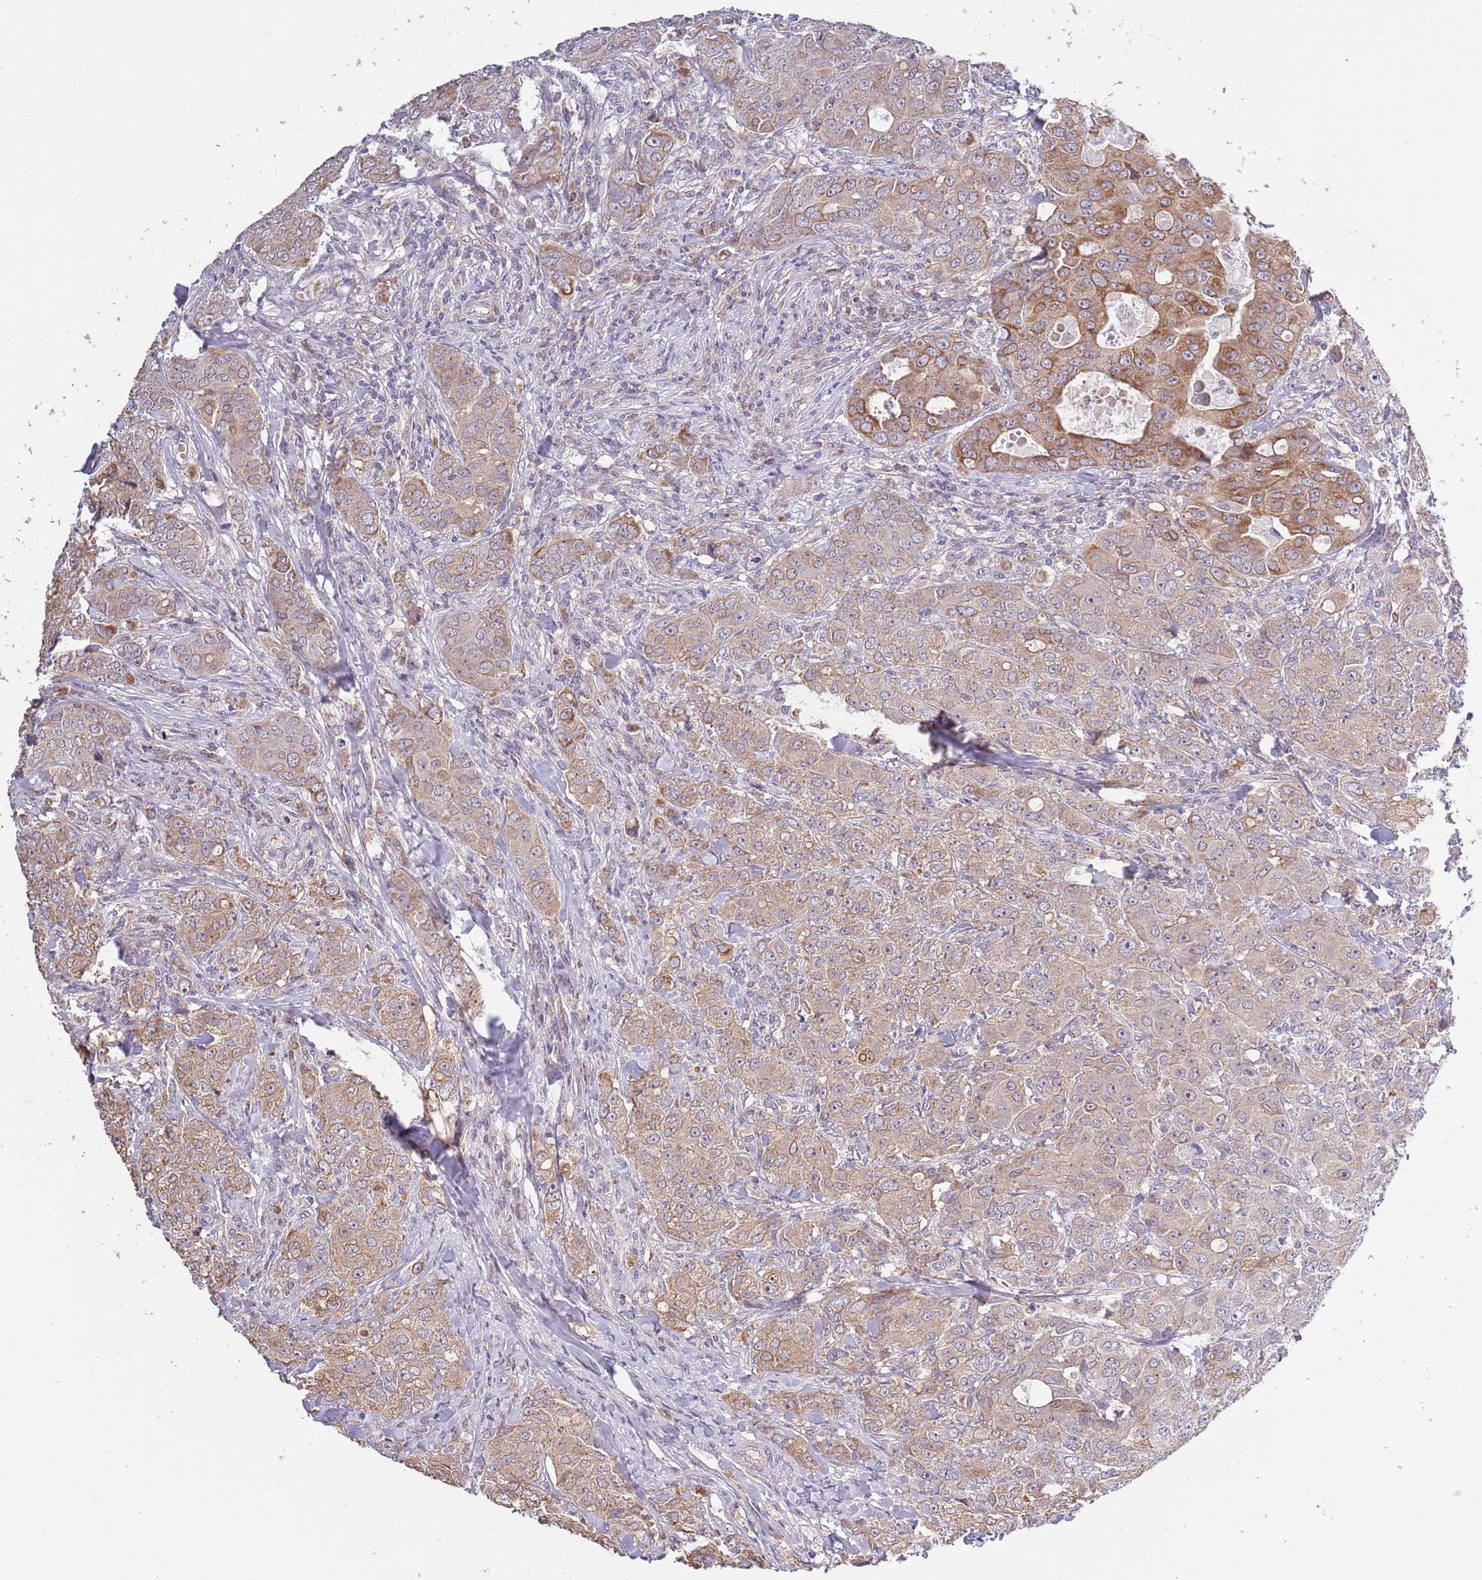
{"staining": {"intensity": "moderate", "quantity": ">75%", "location": "cytoplasmic/membranous"}, "tissue": "breast cancer", "cell_type": "Tumor cells", "image_type": "cancer", "snomed": [{"axis": "morphology", "description": "Duct carcinoma"}, {"axis": "topography", "description": "Breast"}], "caption": "A medium amount of moderate cytoplasmic/membranous expression is present in approximately >75% of tumor cells in infiltrating ductal carcinoma (breast) tissue.", "gene": "LIPJ", "patient": {"sex": "female", "age": 43}}